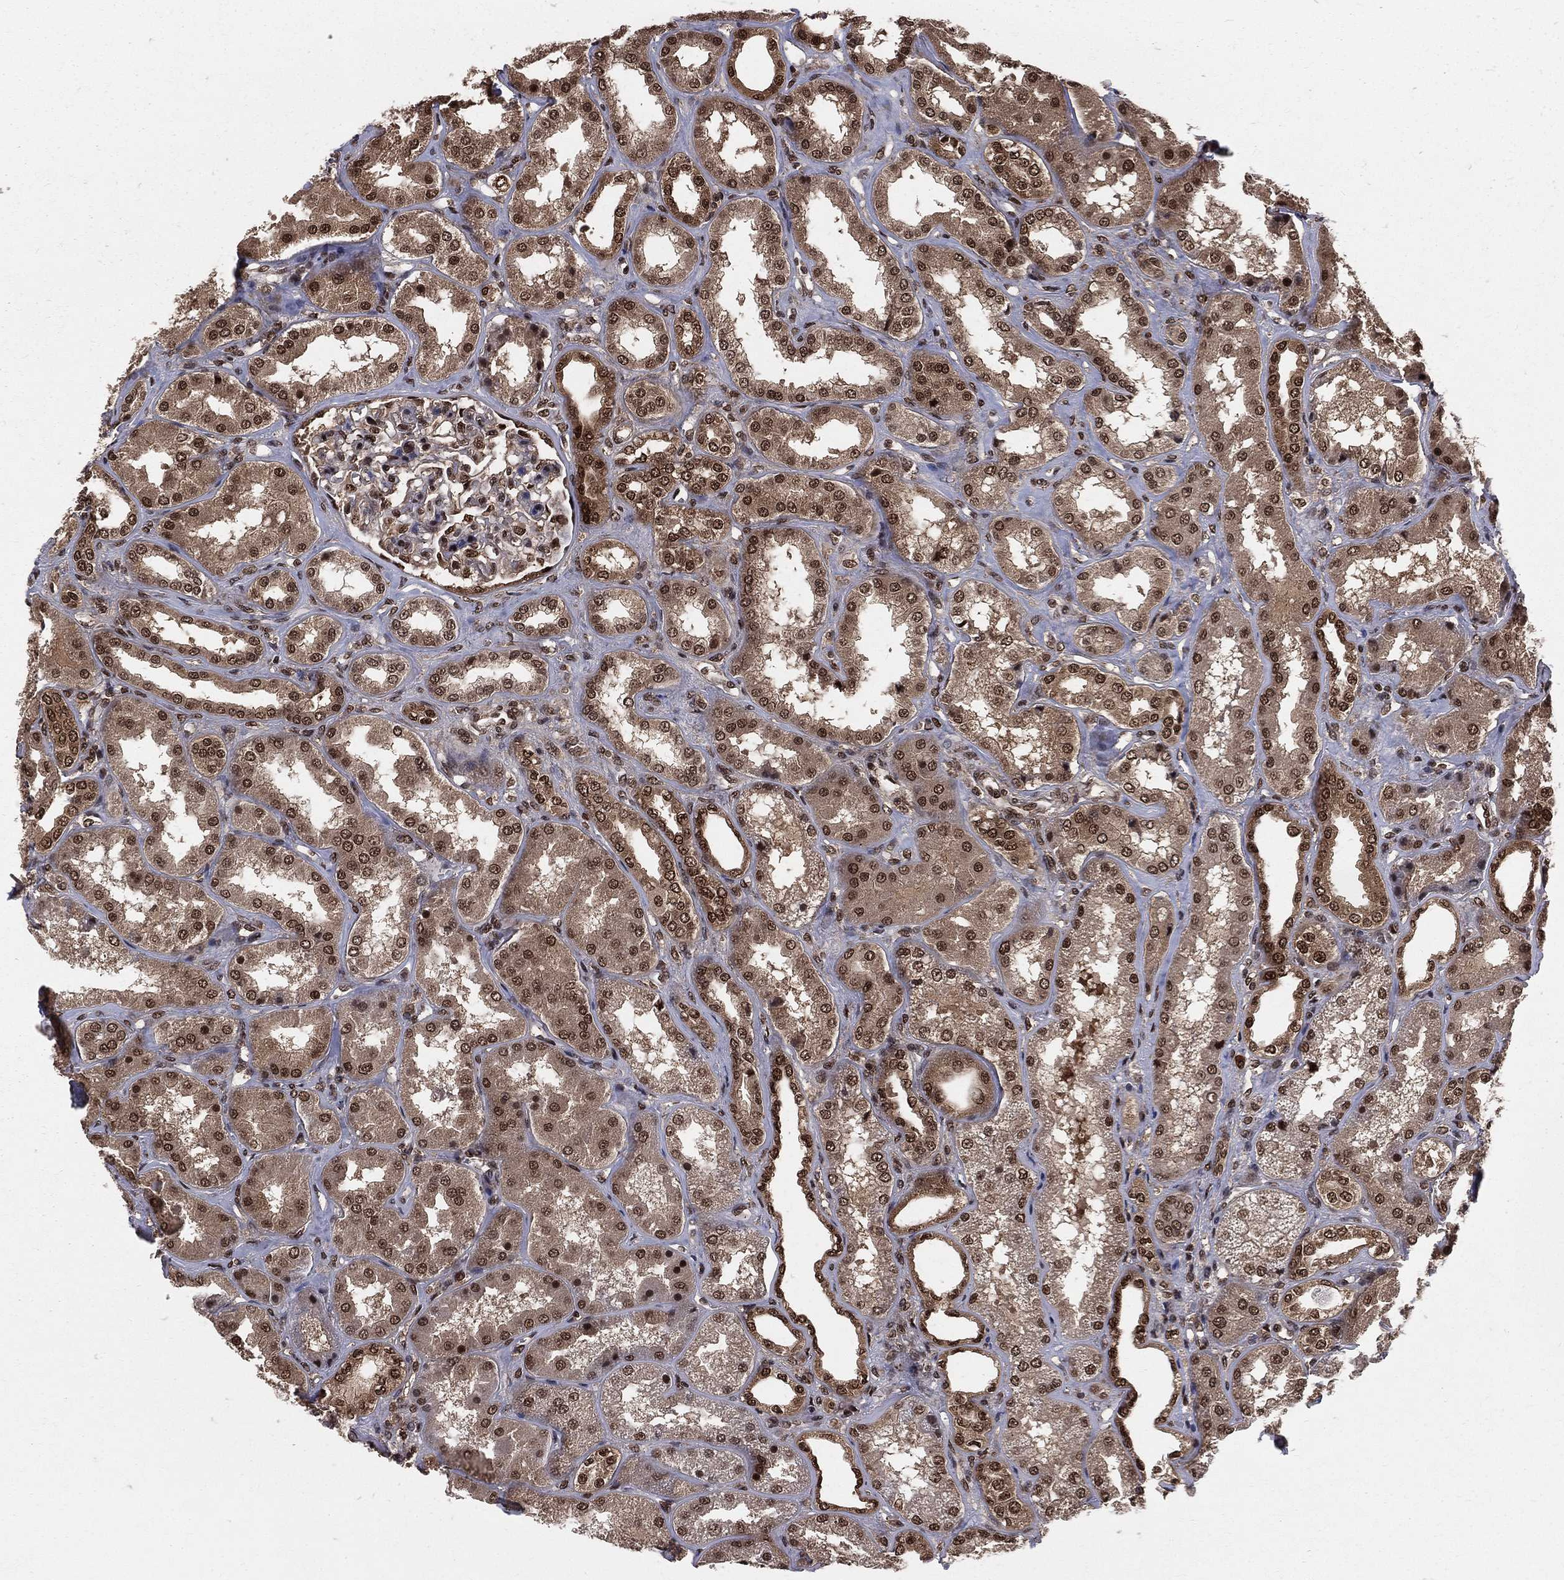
{"staining": {"intensity": "strong", "quantity": "<25%", "location": "nuclear"}, "tissue": "kidney", "cell_type": "Cells in glomeruli", "image_type": "normal", "snomed": [{"axis": "morphology", "description": "Normal tissue, NOS"}, {"axis": "topography", "description": "Kidney"}], "caption": "Protein staining of unremarkable kidney exhibits strong nuclear positivity in about <25% of cells in glomeruli. (Stains: DAB (3,3'-diaminobenzidine) in brown, nuclei in blue, Microscopy: brightfield microscopy at high magnification).", "gene": "COPS4", "patient": {"sex": "female", "age": 56}}